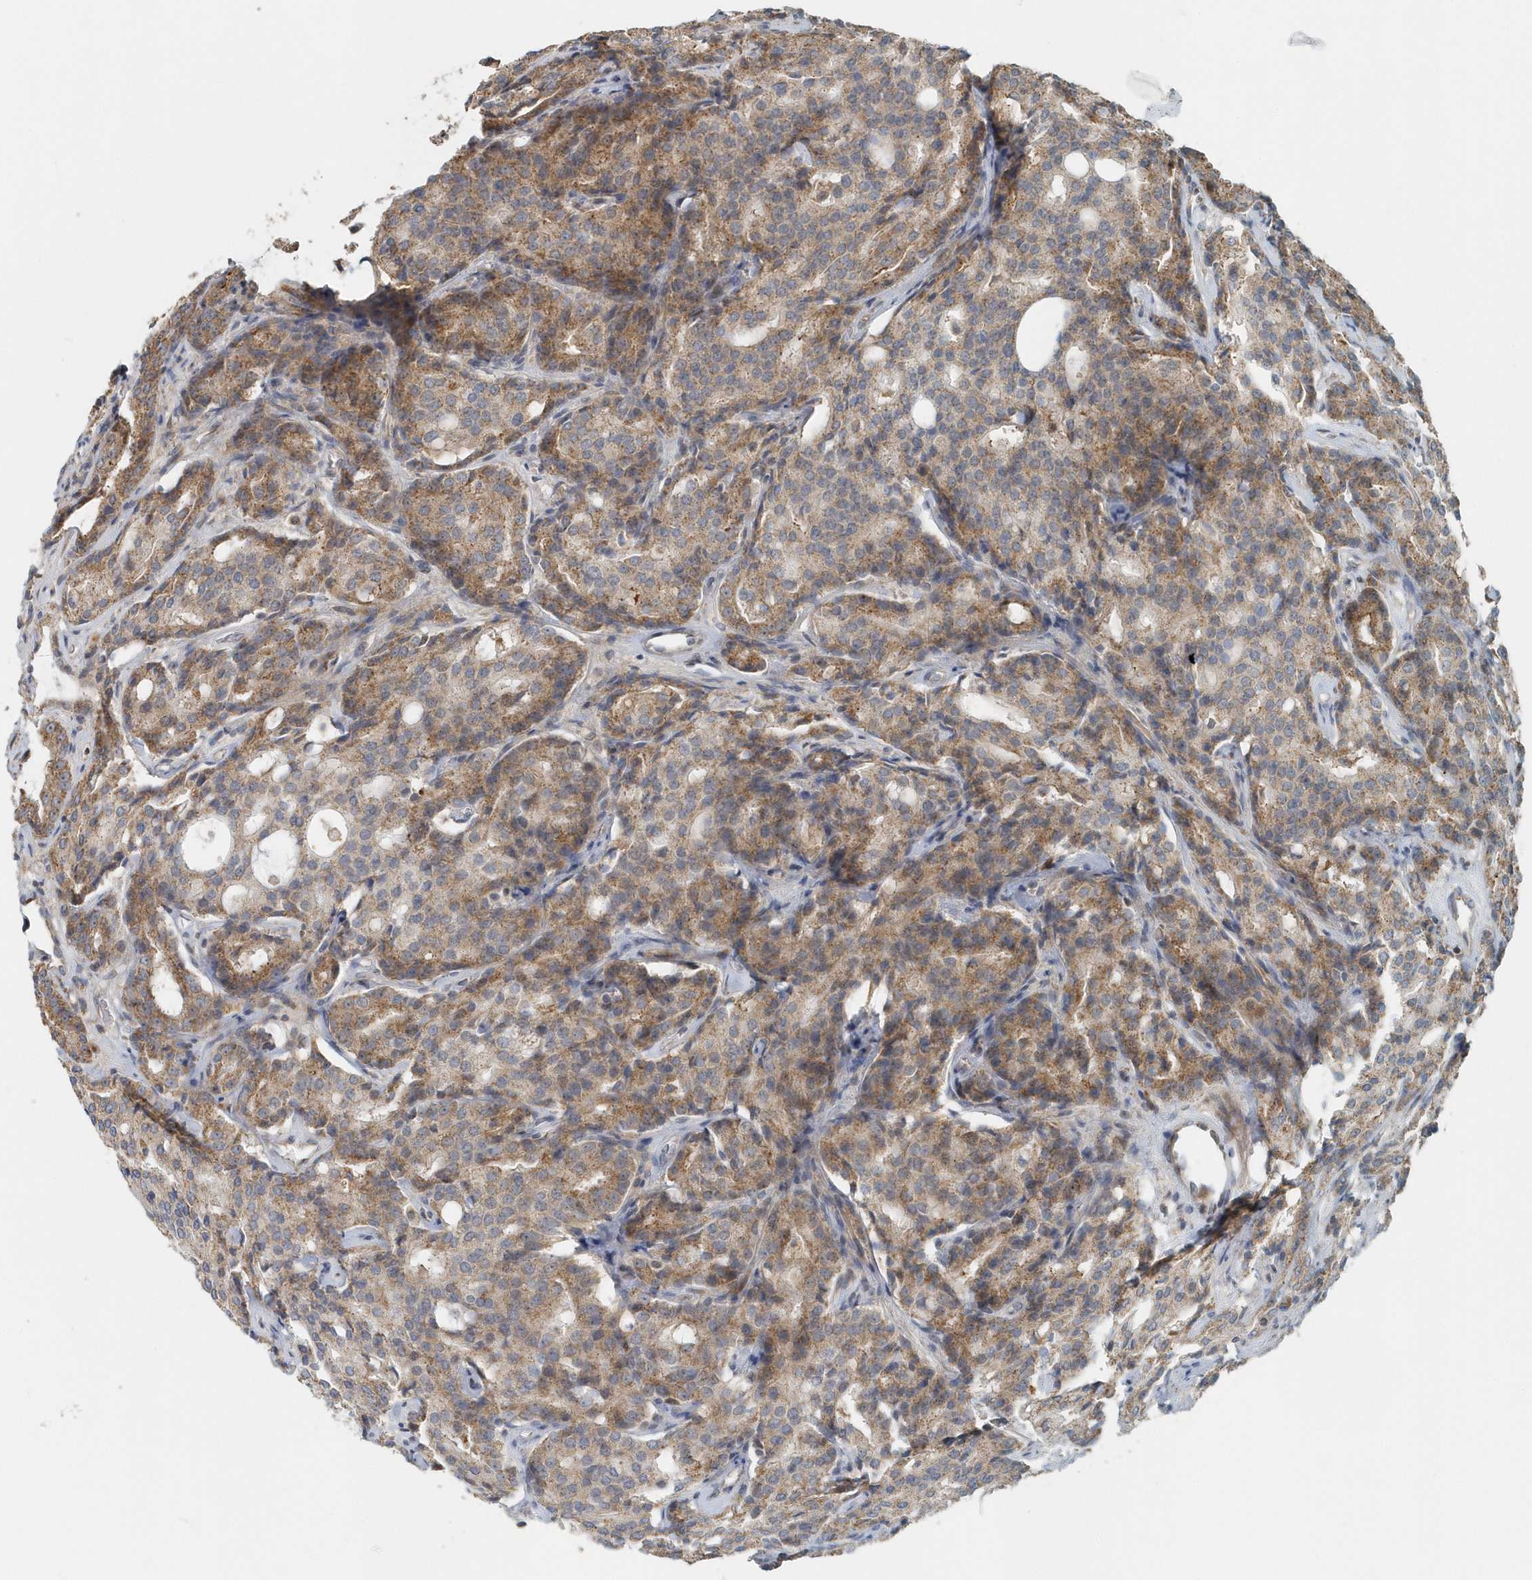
{"staining": {"intensity": "moderate", "quantity": ">75%", "location": "cytoplasmic/membranous"}, "tissue": "prostate cancer", "cell_type": "Tumor cells", "image_type": "cancer", "snomed": [{"axis": "morphology", "description": "Adenocarcinoma, High grade"}, {"axis": "topography", "description": "Prostate"}], "caption": "High-grade adenocarcinoma (prostate) stained with immunohistochemistry (IHC) displays moderate cytoplasmic/membranous expression in about >75% of tumor cells.", "gene": "MMUT", "patient": {"sex": "male", "age": 72}}